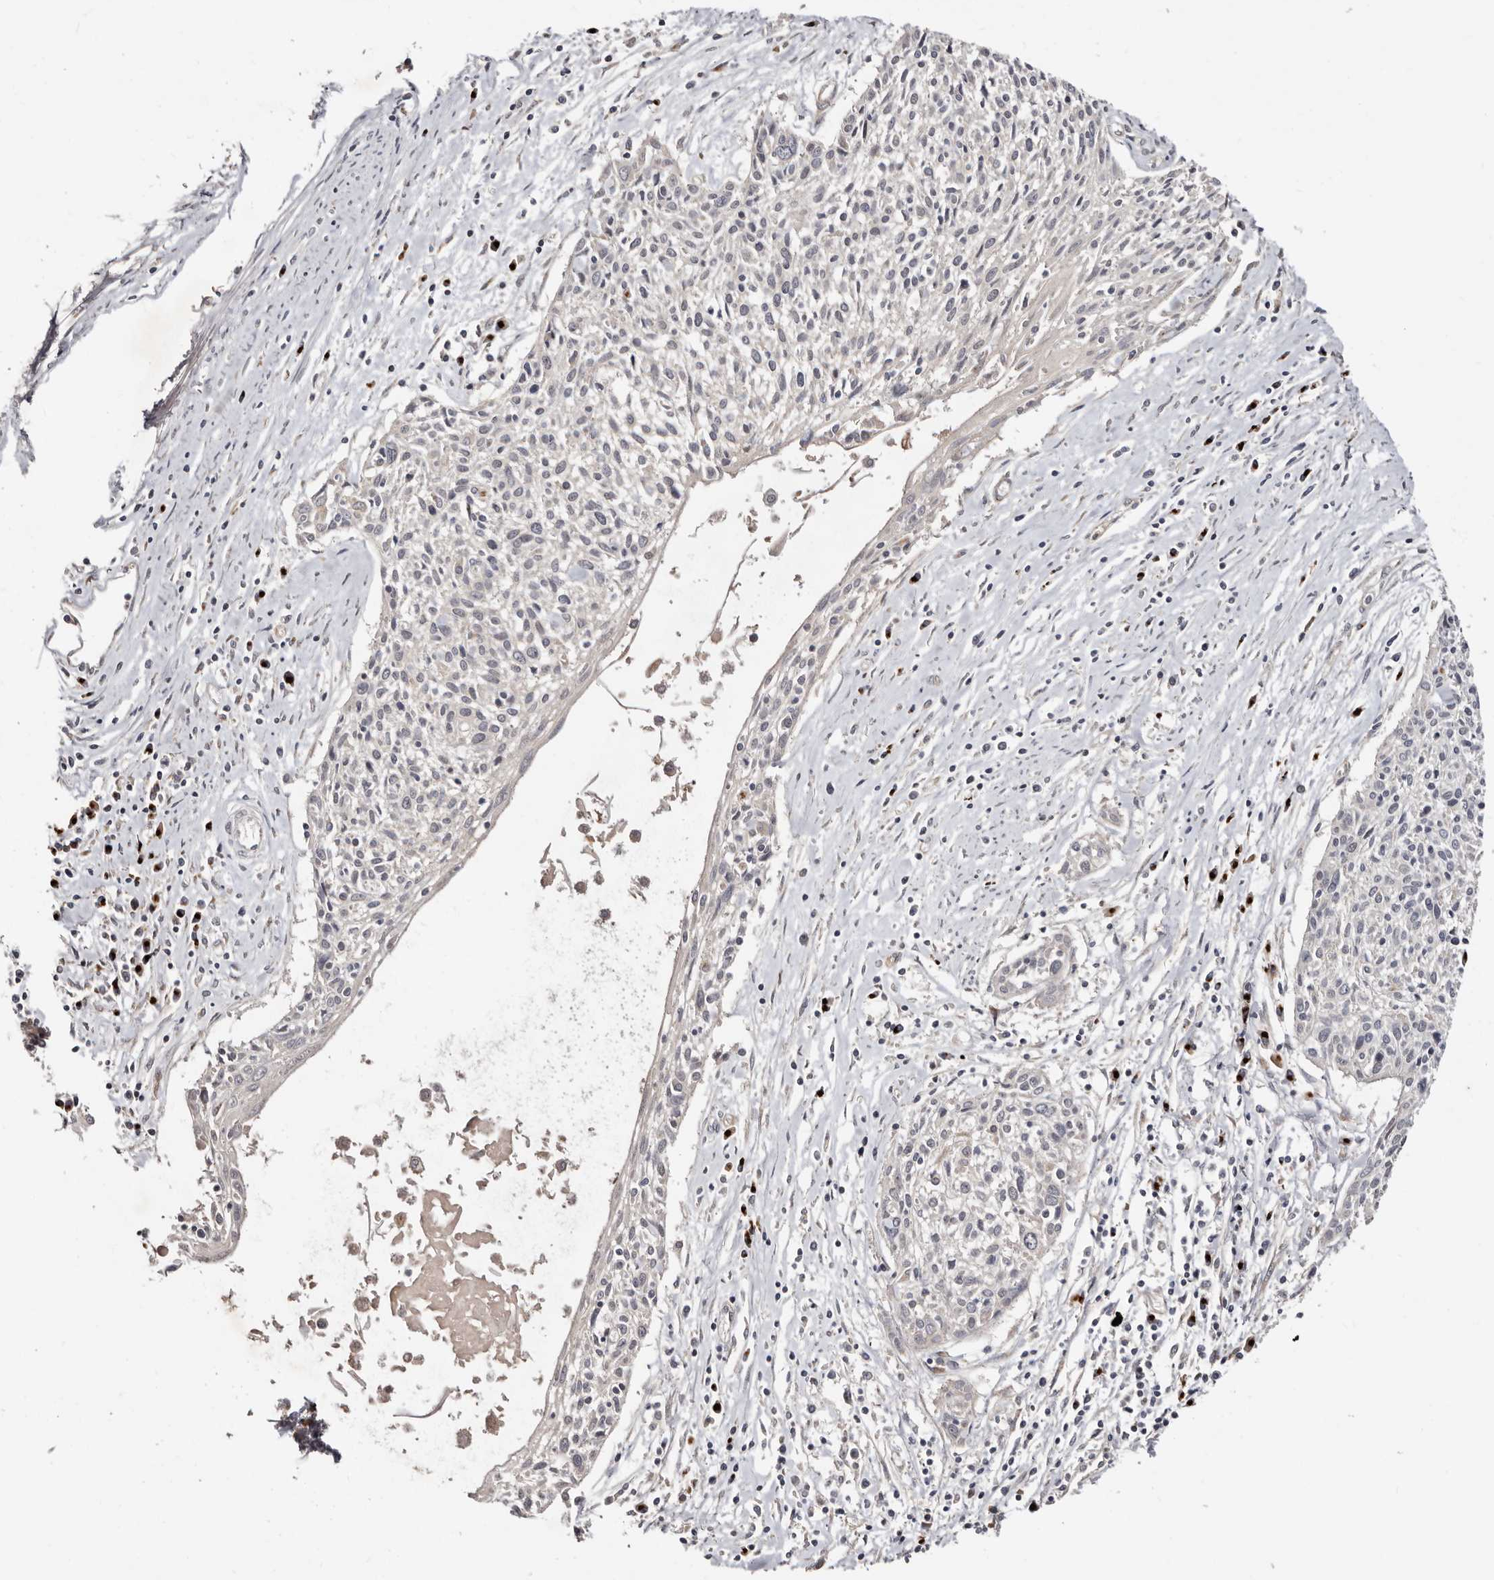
{"staining": {"intensity": "negative", "quantity": "none", "location": "none"}, "tissue": "cervical cancer", "cell_type": "Tumor cells", "image_type": "cancer", "snomed": [{"axis": "morphology", "description": "Squamous cell carcinoma, NOS"}, {"axis": "topography", "description": "Cervix"}], "caption": "Tumor cells are negative for brown protein staining in cervical squamous cell carcinoma.", "gene": "DACT2", "patient": {"sex": "female", "age": 51}}